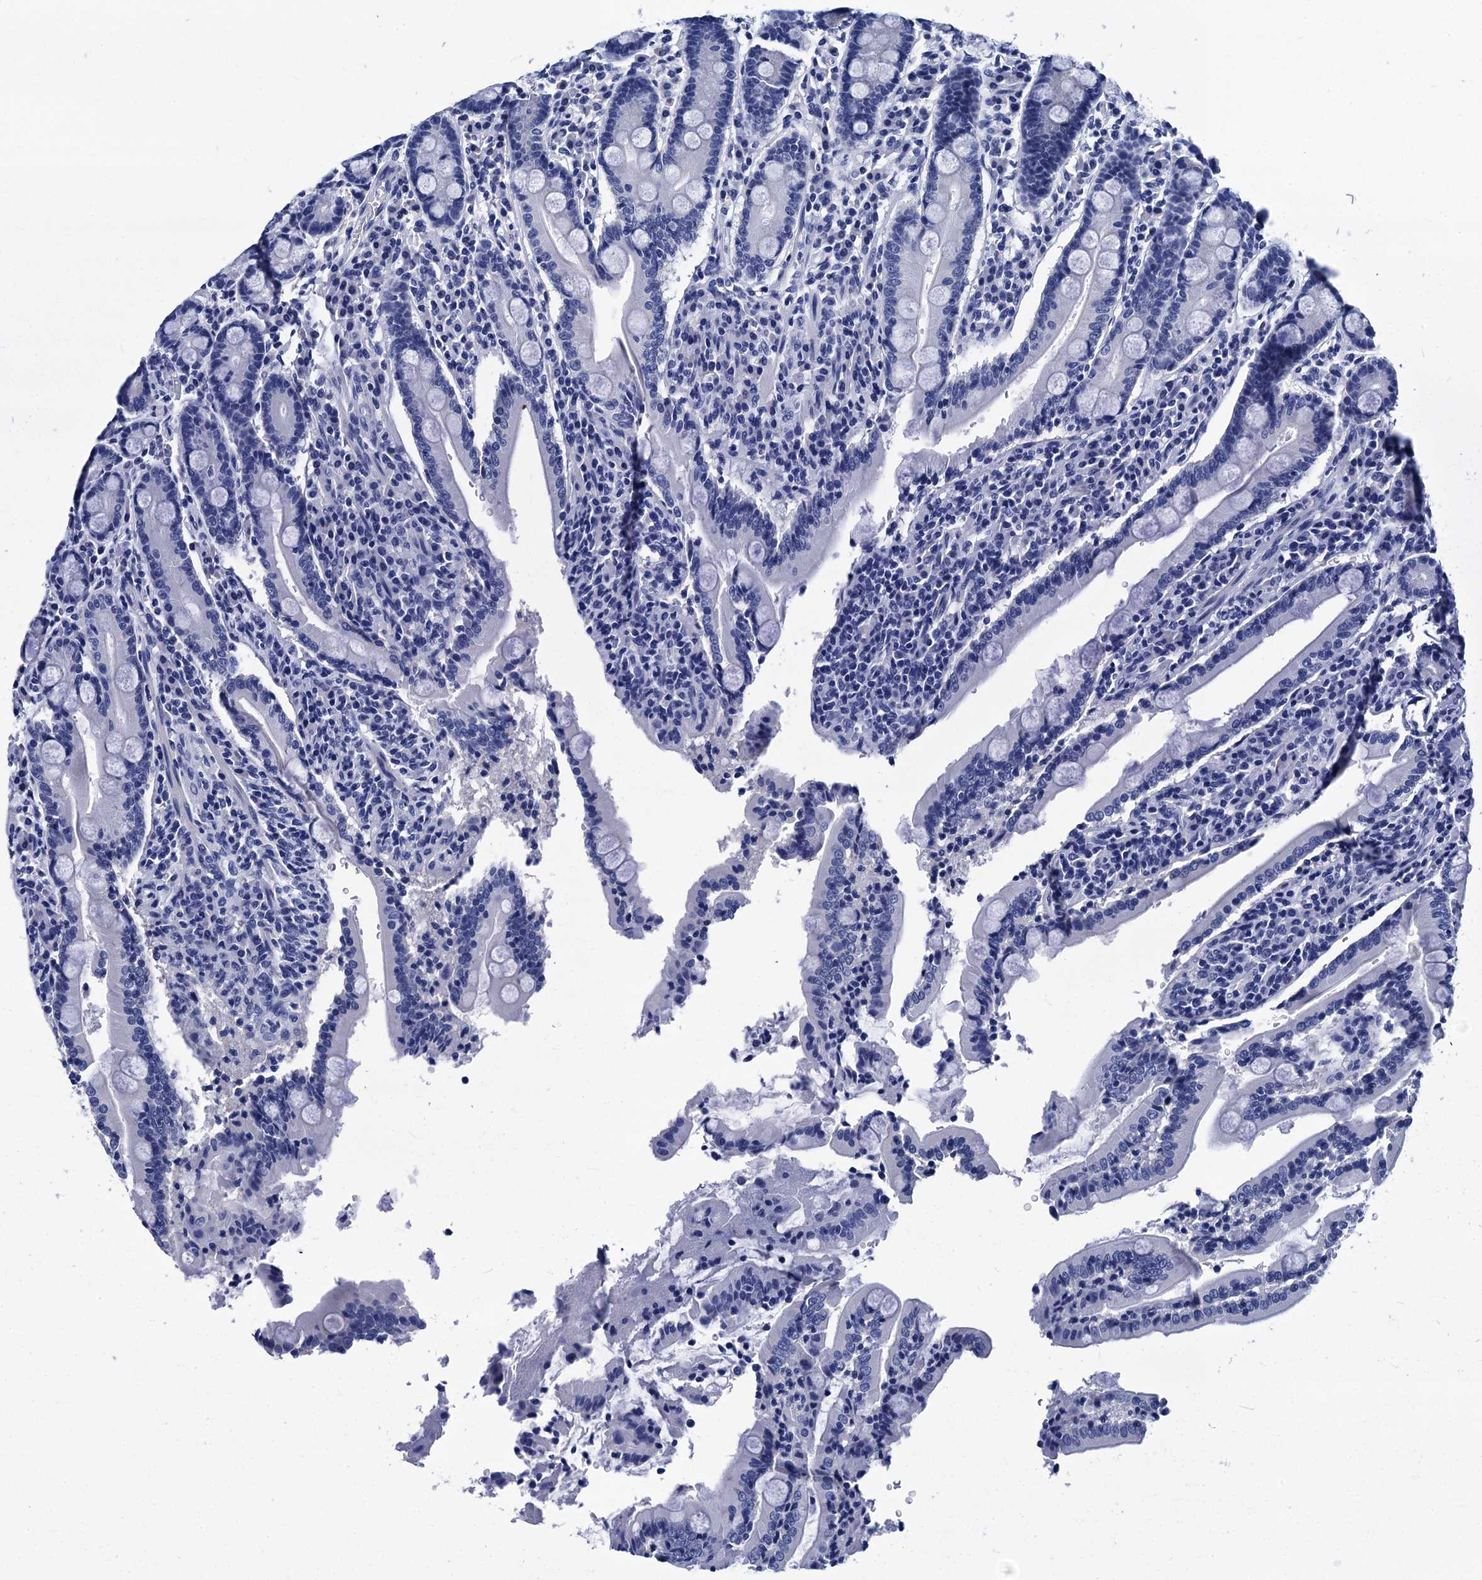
{"staining": {"intensity": "negative", "quantity": "none", "location": "none"}, "tissue": "duodenum", "cell_type": "Glandular cells", "image_type": "normal", "snomed": [{"axis": "morphology", "description": "Normal tissue, NOS"}, {"axis": "topography", "description": "Duodenum"}], "caption": "Micrograph shows no protein positivity in glandular cells of benign duodenum. (Brightfield microscopy of DAB immunohistochemistry at high magnification).", "gene": "MYBPC3", "patient": {"sex": "male", "age": 35}}